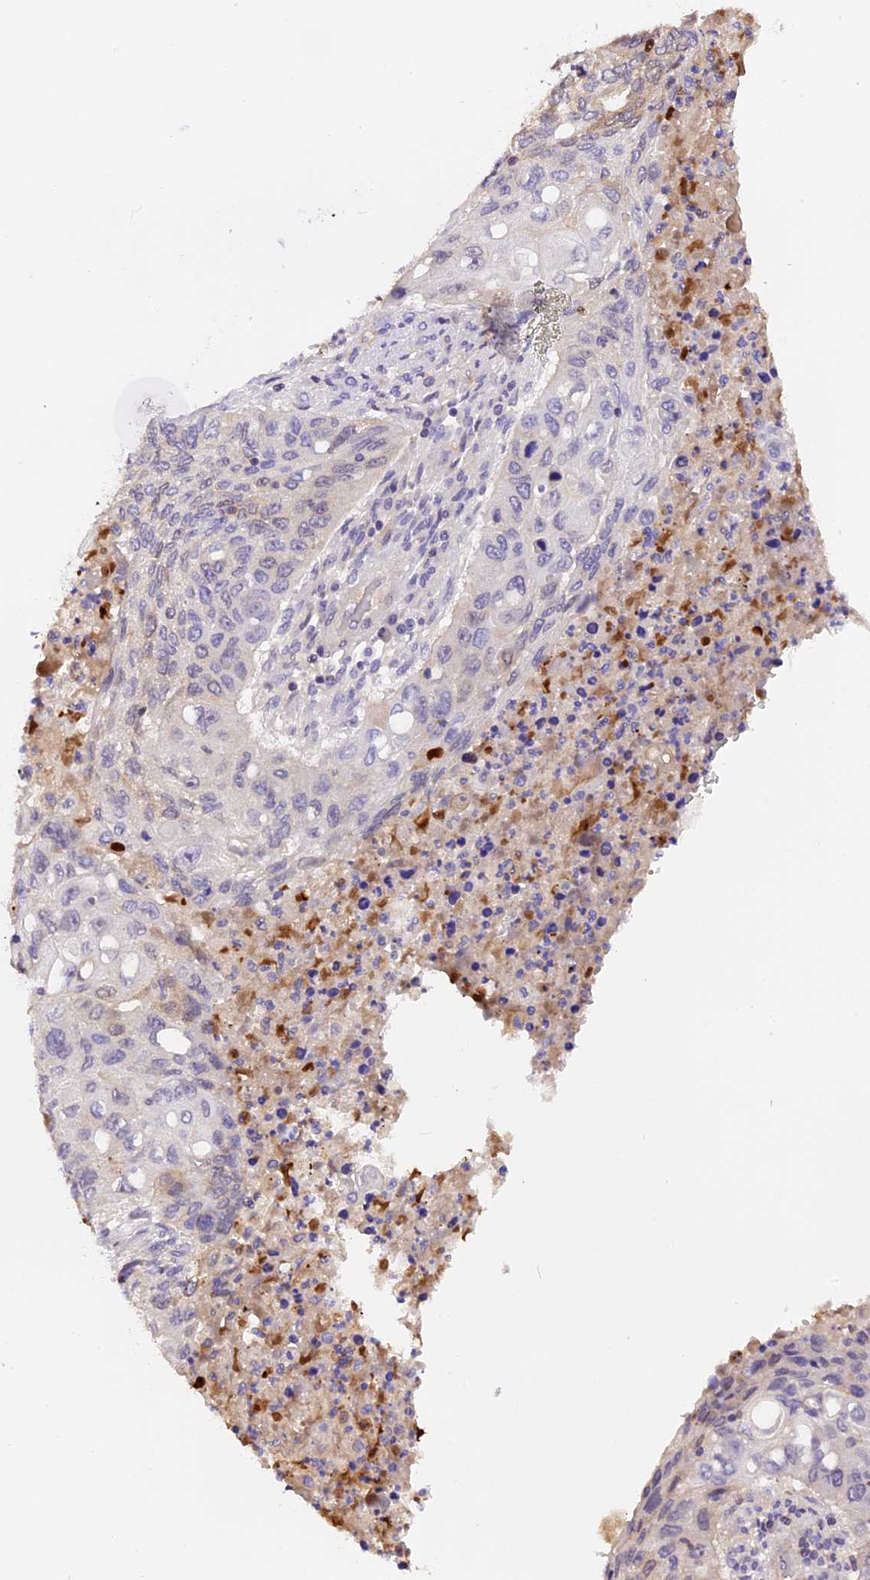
{"staining": {"intensity": "moderate", "quantity": "<25%", "location": "cytoplasmic/membranous"}, "tissue": "lung cancer", "cell_type": "Tumor cells", "image_type": "cancer", "snomed": [{"axis": "morphology", "description": "Squamous cell carcinoma, NOS"}, {"axis": "topography", "description": "Lung"}], "caption": "The photomicrograph exhibits immunohistochemical staining of lung cancer. There is moderate cytoplasmic/membranous expression is appreciated in approximately <25% of tumor cells. (Brightfield microscopy of DAB IHC at high magnification).", "gene": "MAP3K7CL", "patient": {"sex": "female", "age": 63}}